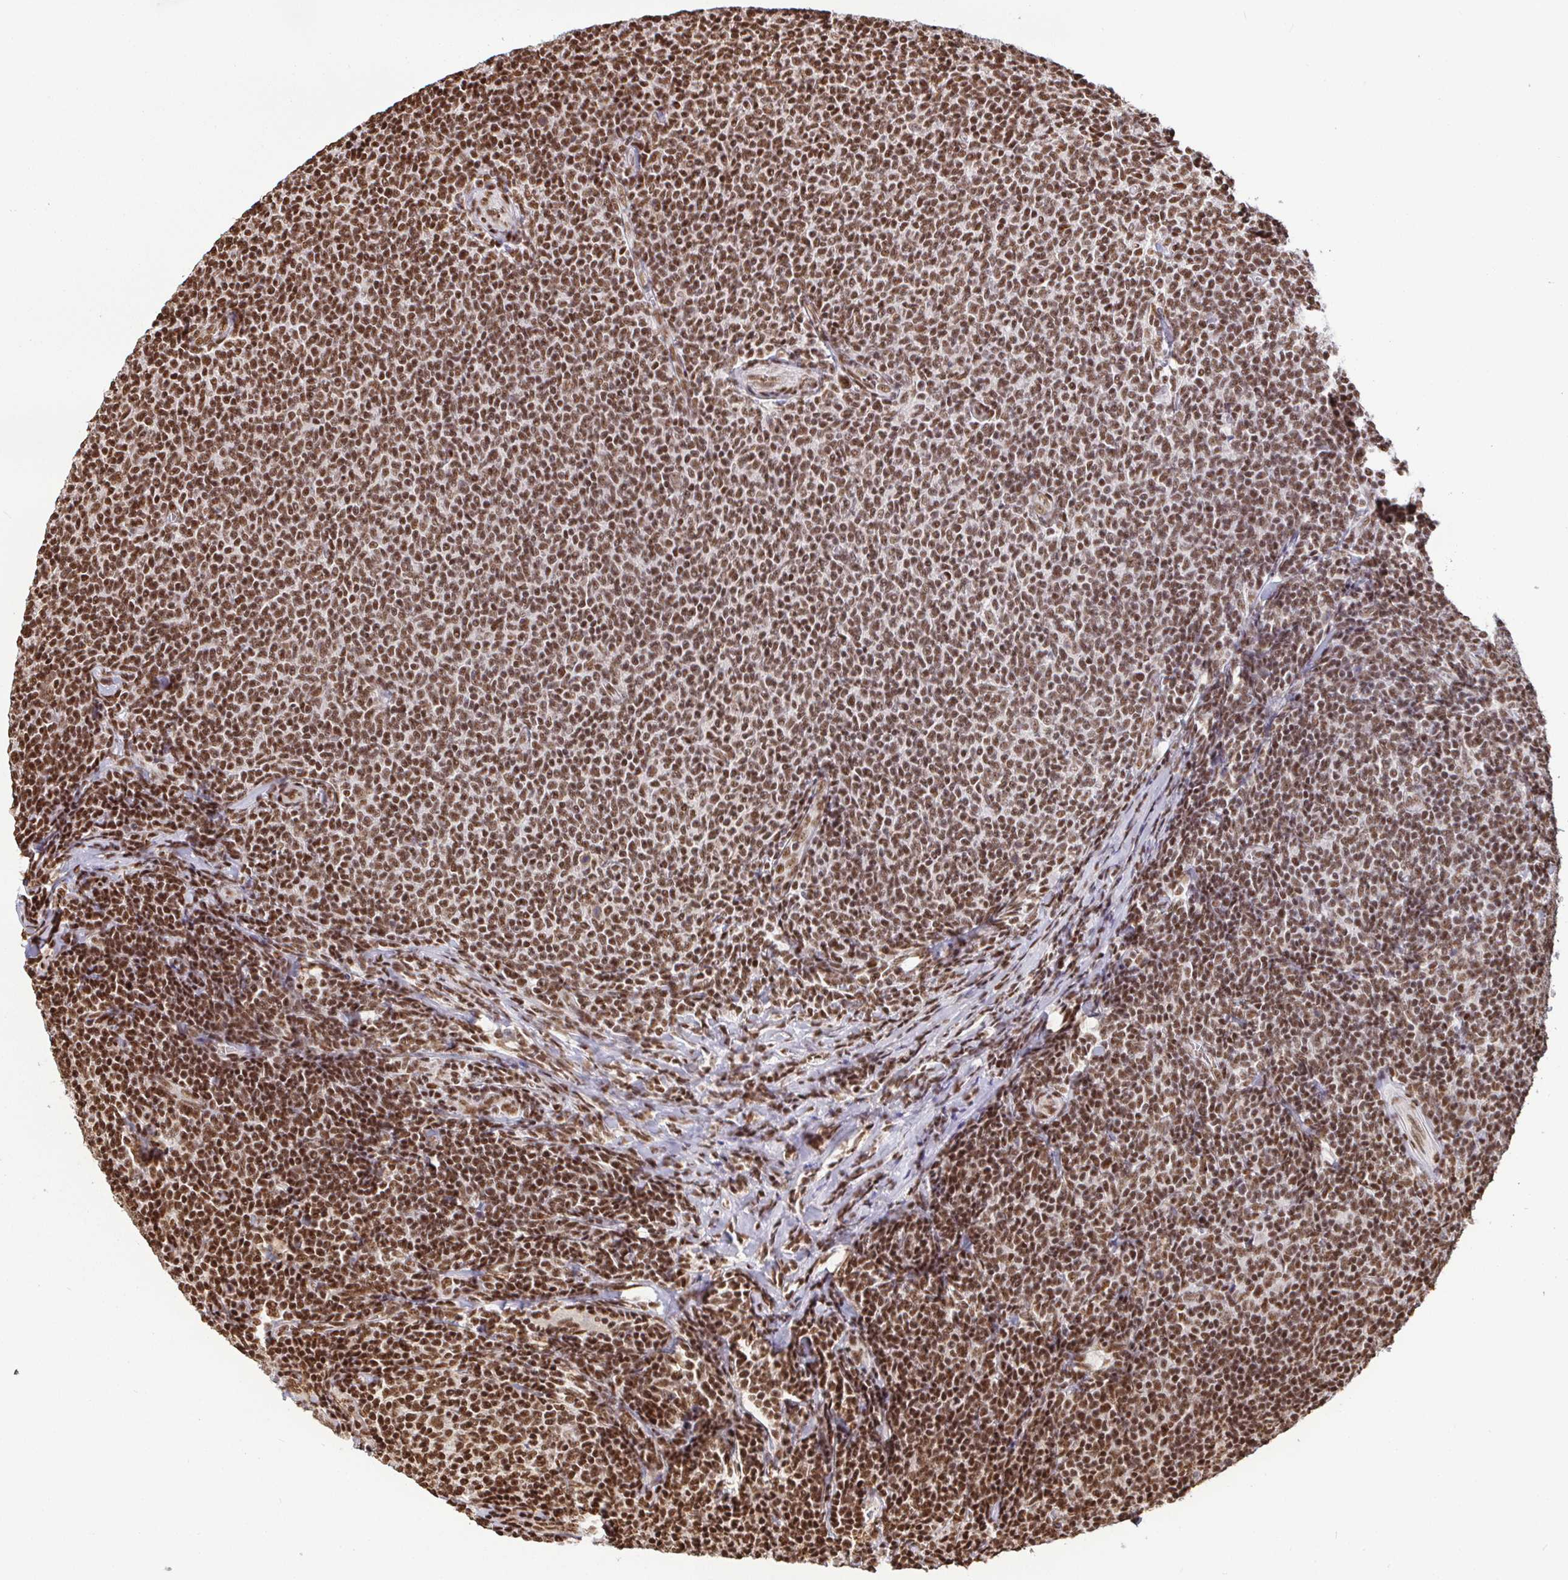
{"staining": {"intensity": "moderate", "quantity": ">75%", "location": "nuclear"}, "tissue": "lymphoma", "cell_type": "Tumor cells", "image_type": "cancer", "snomed": [{"axis": "morphology", "description": "Malignant lymphoma, non-Hodgkin's type, Low grade"}, {"axis": "topography", "description": "Lymph node"}], "caption": "This image shows IHC staining of malignant lymphoma, non-Hodgkin's type (low-grade), with medium moderate nuclear staining in approximately >75% of tumor cells.", "gene": "SP3", "patient": {"sex": "male", "age": 52}}